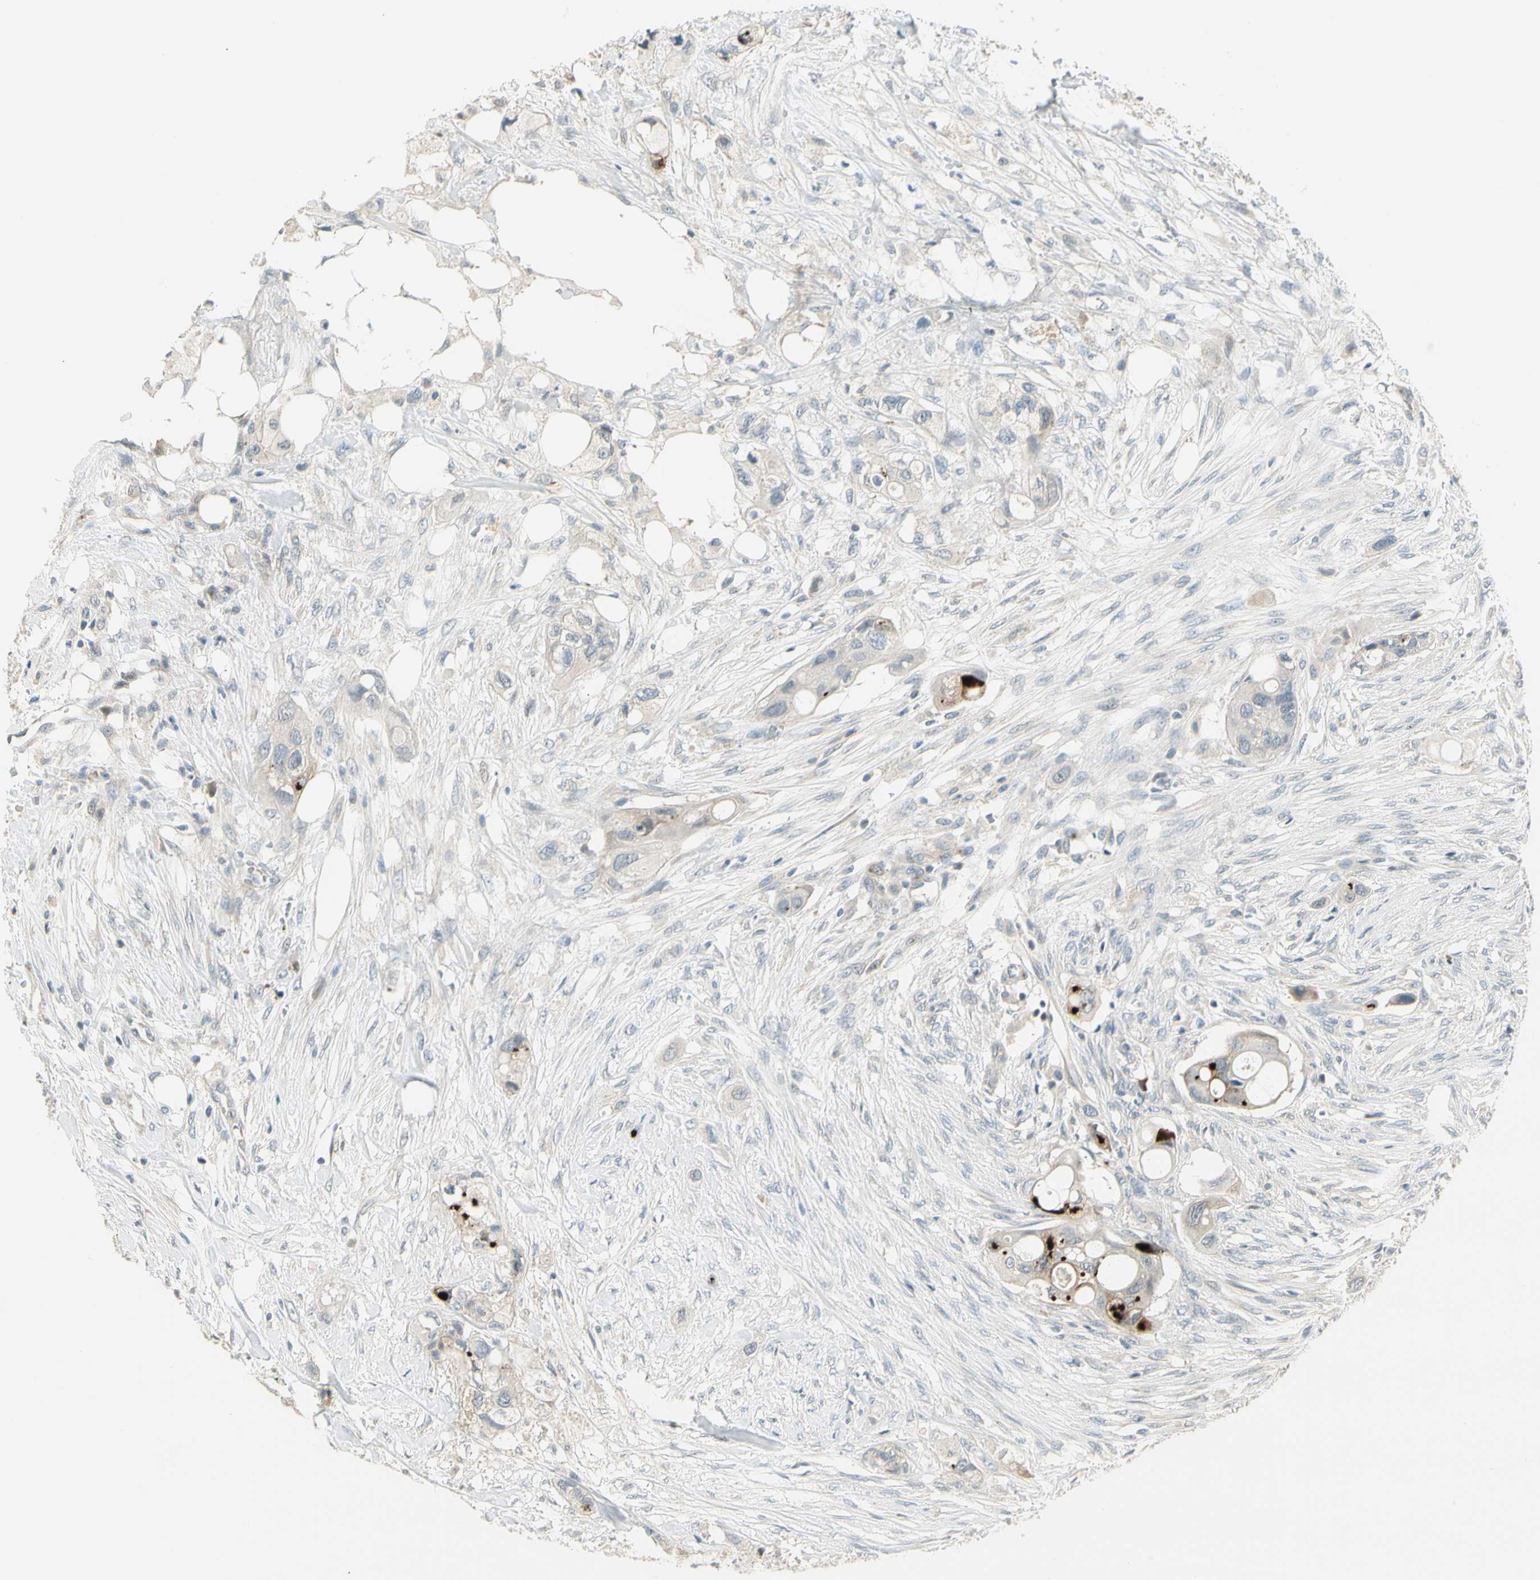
{"staining": {"intensity": "negative", "quantity": "none", "location": "none"}, "tissue": "colorectal cancer", "cell_type": "Tumor cells", "image_type": "cancer", "snomed": [{"axis": "morphology", "description": "Adenocarcinoma, NOS"}, {"axis": "topography", "description": "Colon"}], "caption": "This is an immunohistochemistry (IHC) histopathology image of adenocarcinoma (colorectal). There is no positivity in tumor cells.", "gene": "PCDHB15", "patient": {"sex": "female", "age": 57}}